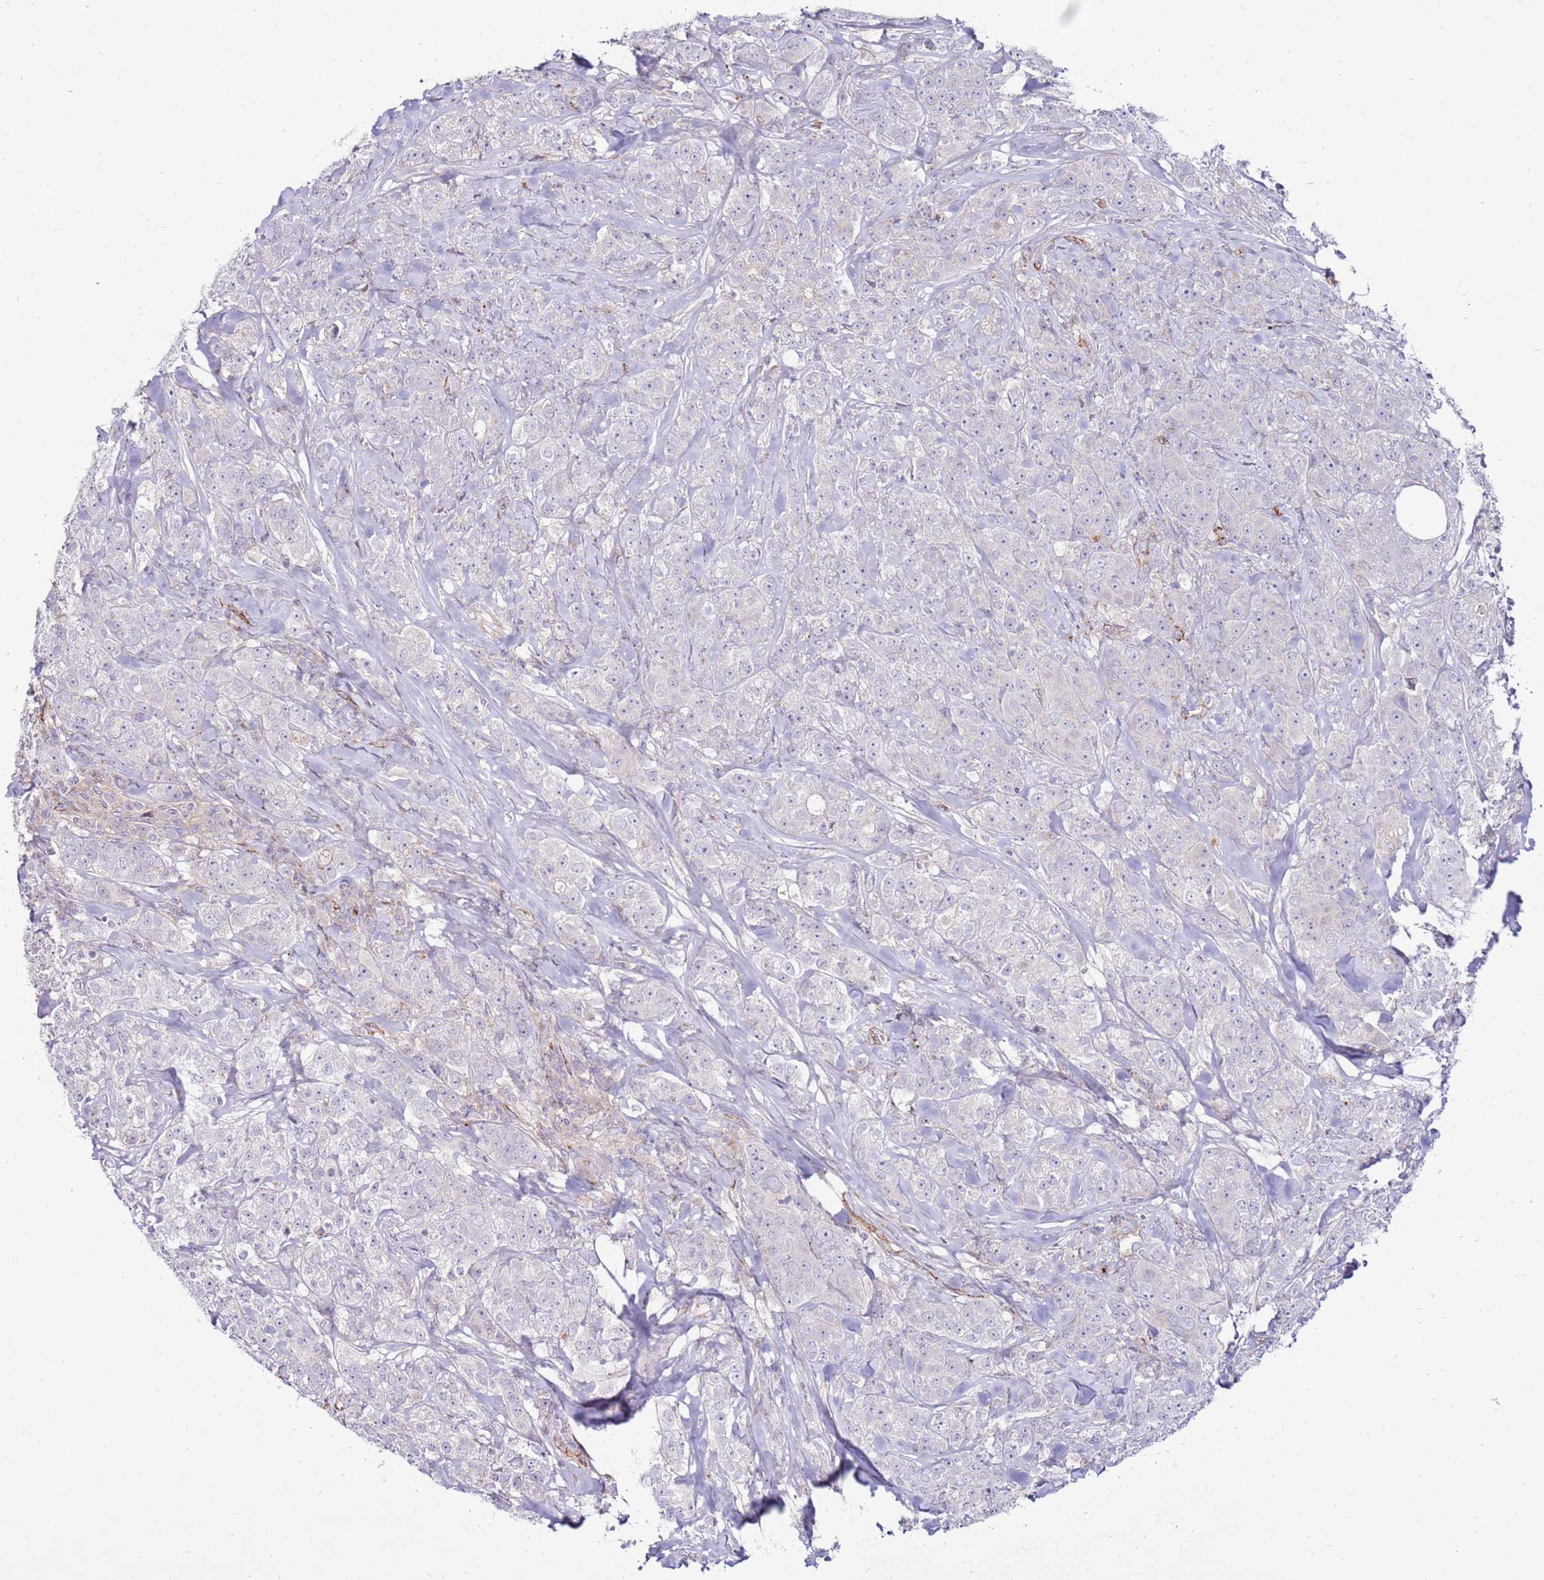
{"staining": {"intensity": "negative", "quantity": "none", "location": "none"}, "tissue": "breast cancer", "cell_type": "Tumor cells", "image_type": "cancer", "snomed": [{"axis": "morphology", "description": "Duct carcinoma"}, {"axis": "topography", "description": "Breast"}], "caption": "This micrograph is of breast intraductal carcinoma stained with immunohistochemistry (IHC) to label a protein in brown with the nuclei are counter-stained blue. There is no positivity in tumor cells.", "gene": "CLEC4M", "patient": {"sex": "female", "age": 43}}